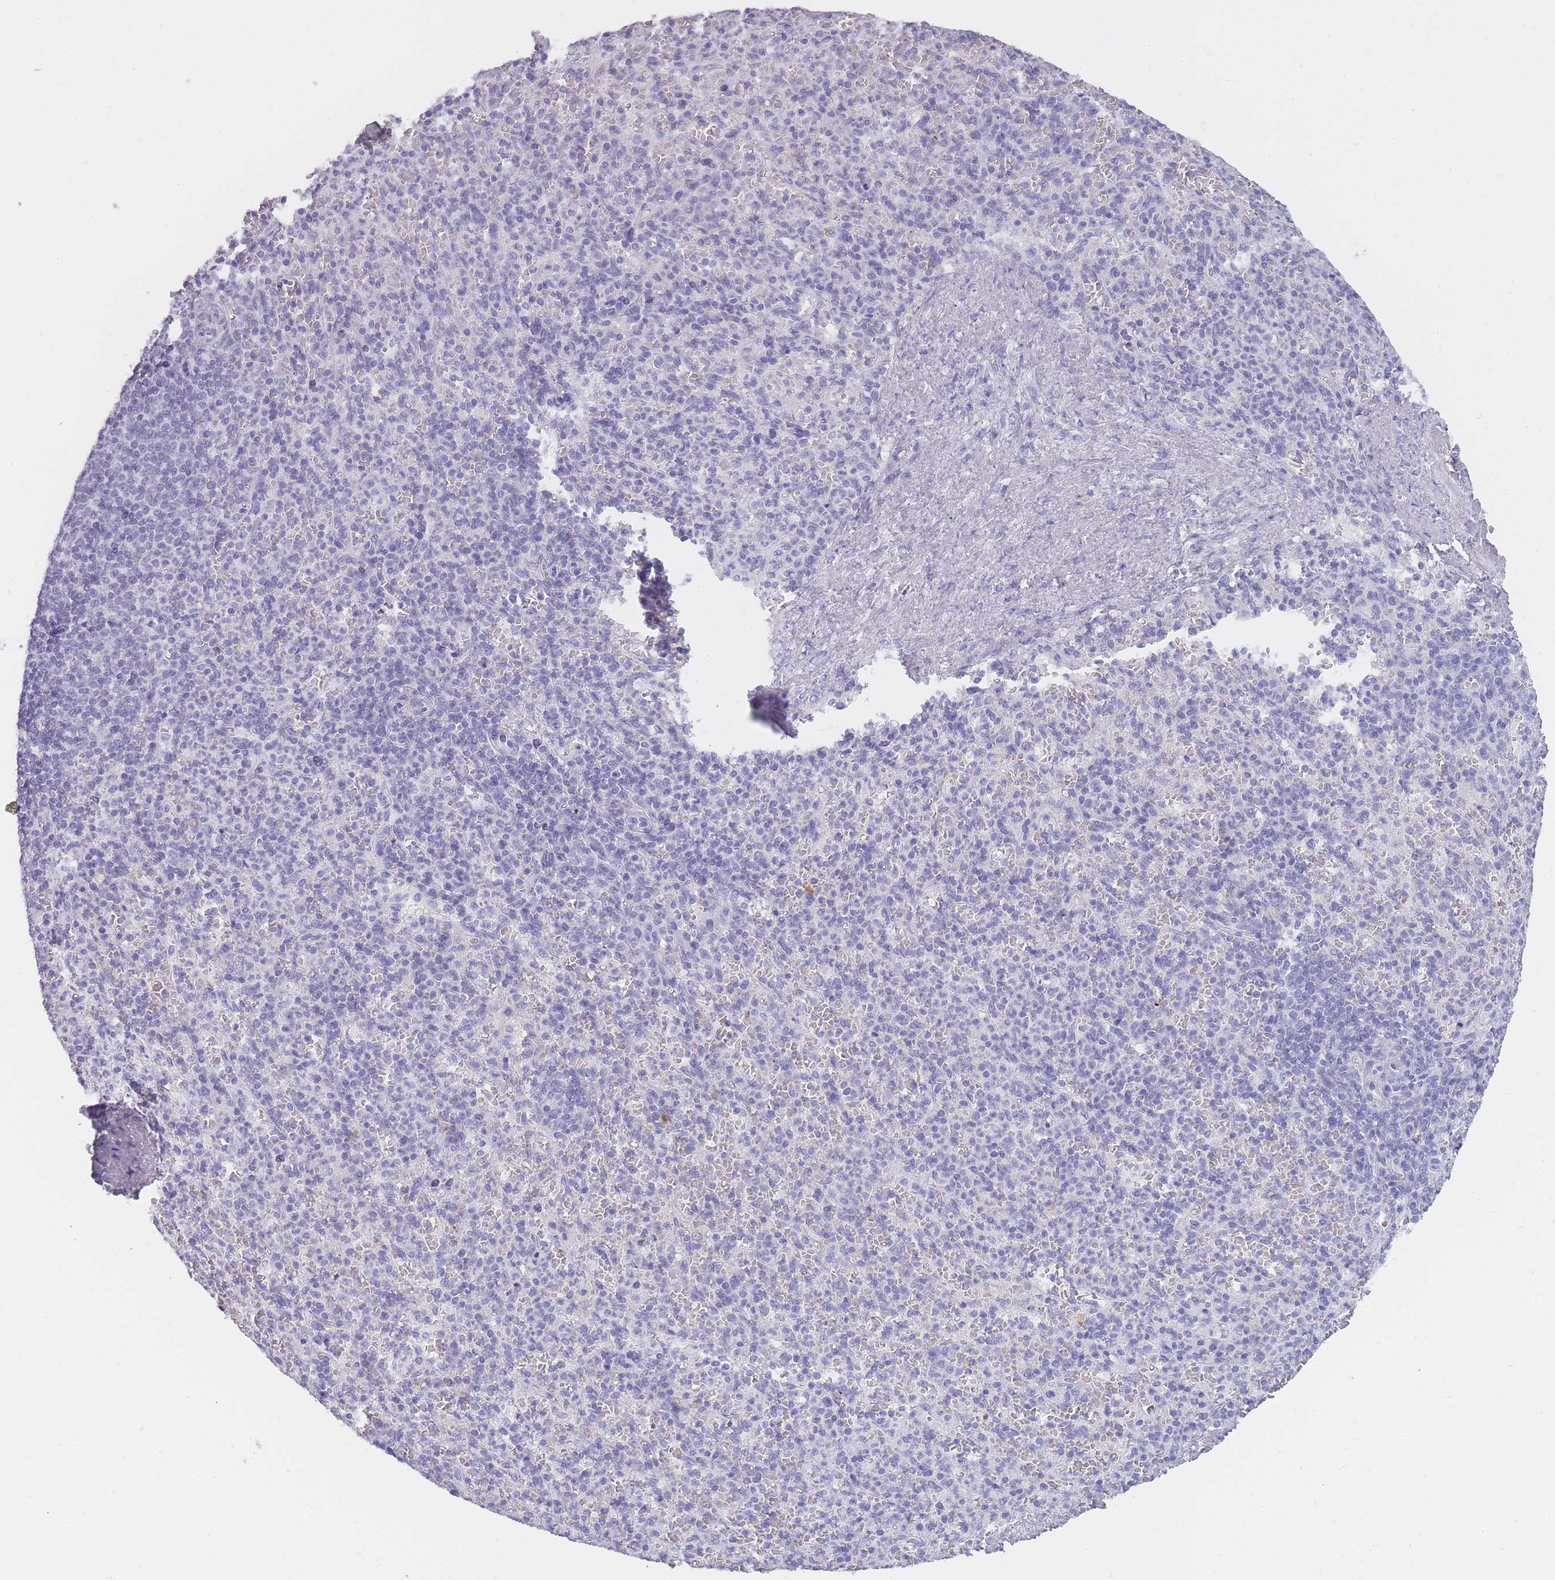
{"staining": {"intensity": "negative", "quantity": "none", "location": "none"}, "tissue": "spleen", "cell_type": "Cells in red pulp", "image_type": "normal", "snomed": [{"axis": "morphology", "description": "Normal tissue, NOS"}, {"axis": "topography", "description": "Spleen"}], "caption": "Image shows no significant protein staining in cells in red pulp of unremarkable spleen. (DAB IHC visualized using brightfield microscopy, high magnification).", "gene": "TCP11X1", "patient": {"sex": "female", "age": 74}}